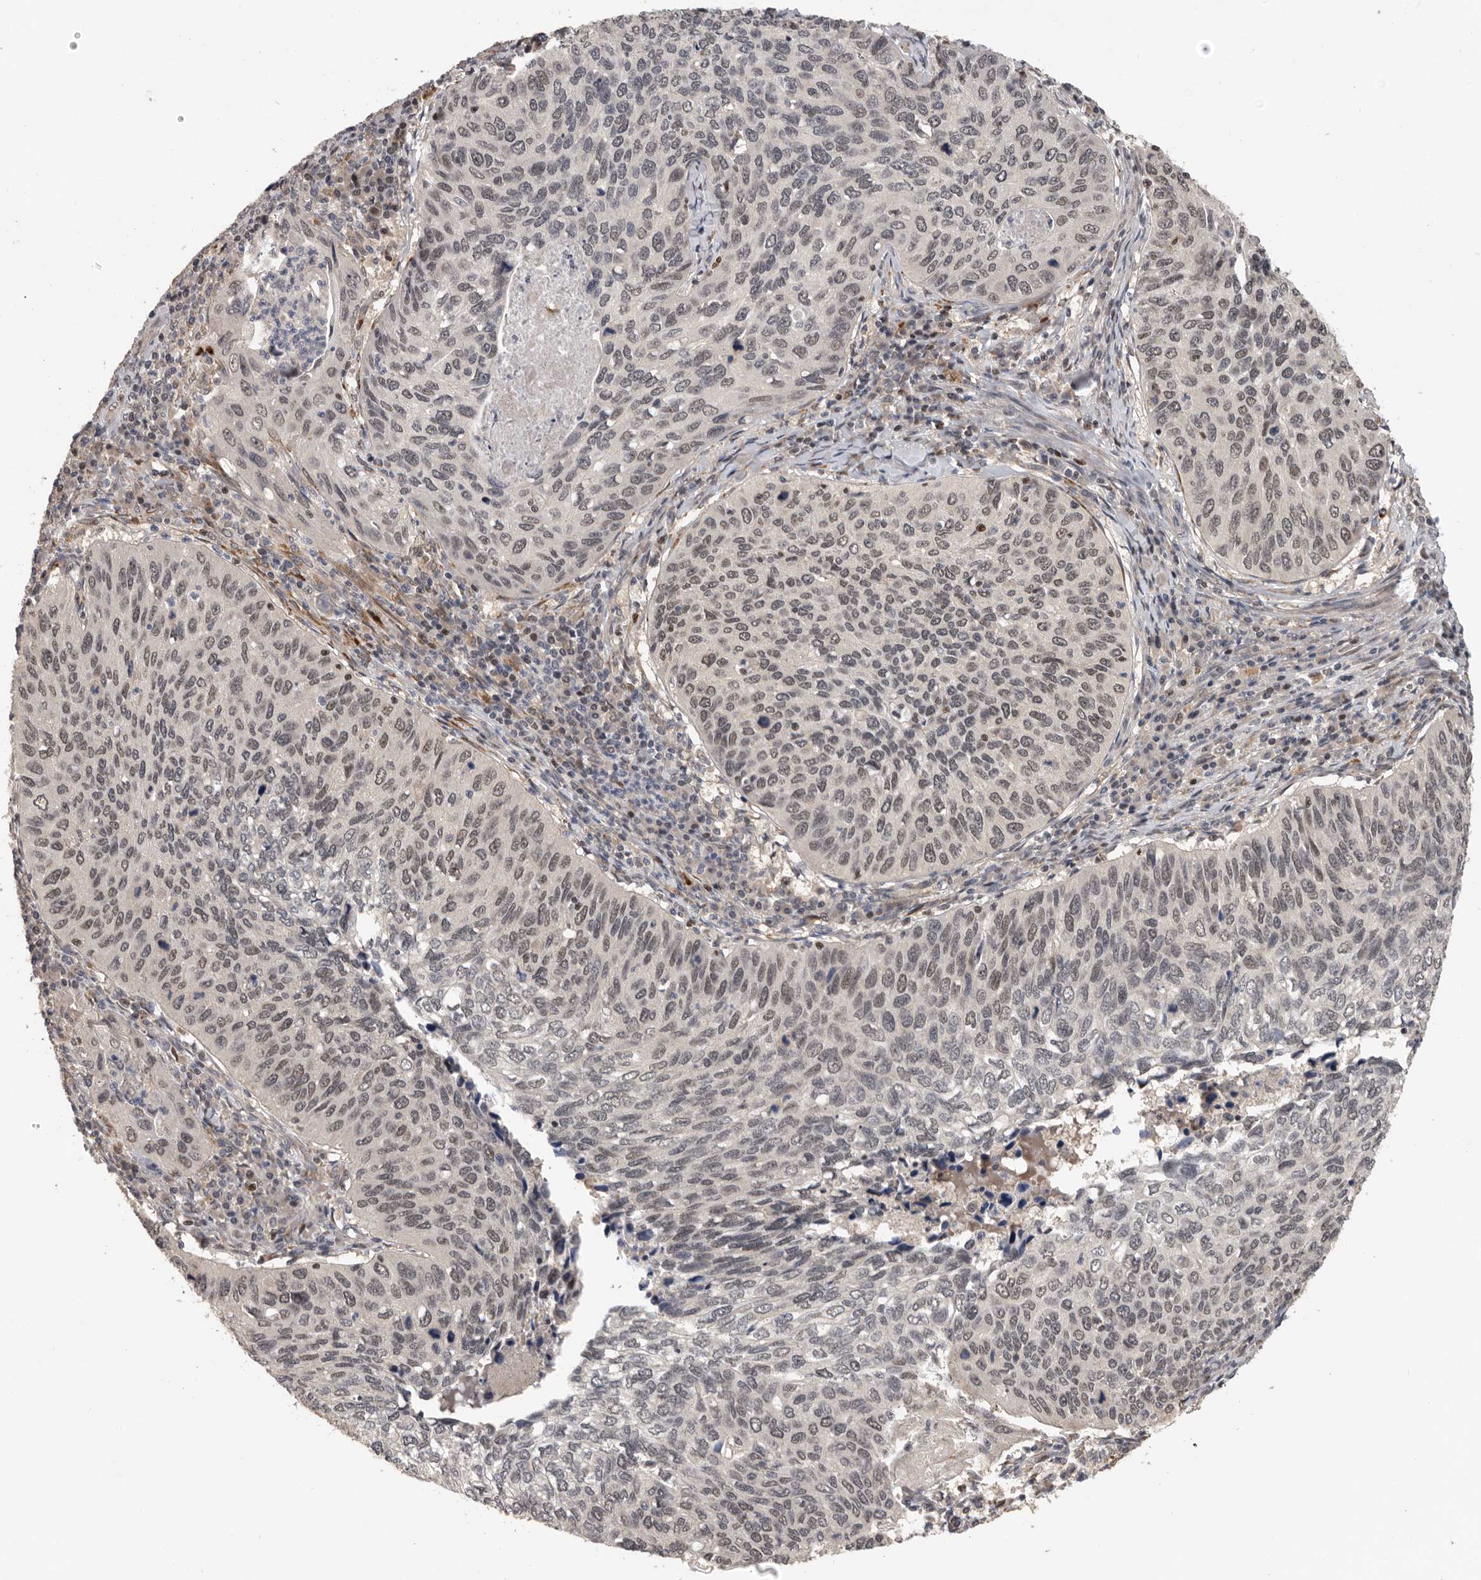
{"staining": {"intensity": "weak", "quantity": "25%-75%", "location": "nuclear"}, "tissue": "cervical cancer", "cell_type": "Tumor cells", "image_type": "cancer", "snomed": [{"axis": "morphology", "description": "Squamous cell carcinoma, NOS"}, {"axis": "topography", "description": "Cervix"}], "caption": "Tumor cells exhibit low levels of weak nuclear positivity in about 25%-75% of cells in cervical squamous cell carcinoma.", "gene": "HENMT1", "patient": {"sex": "female", "age": 38}}